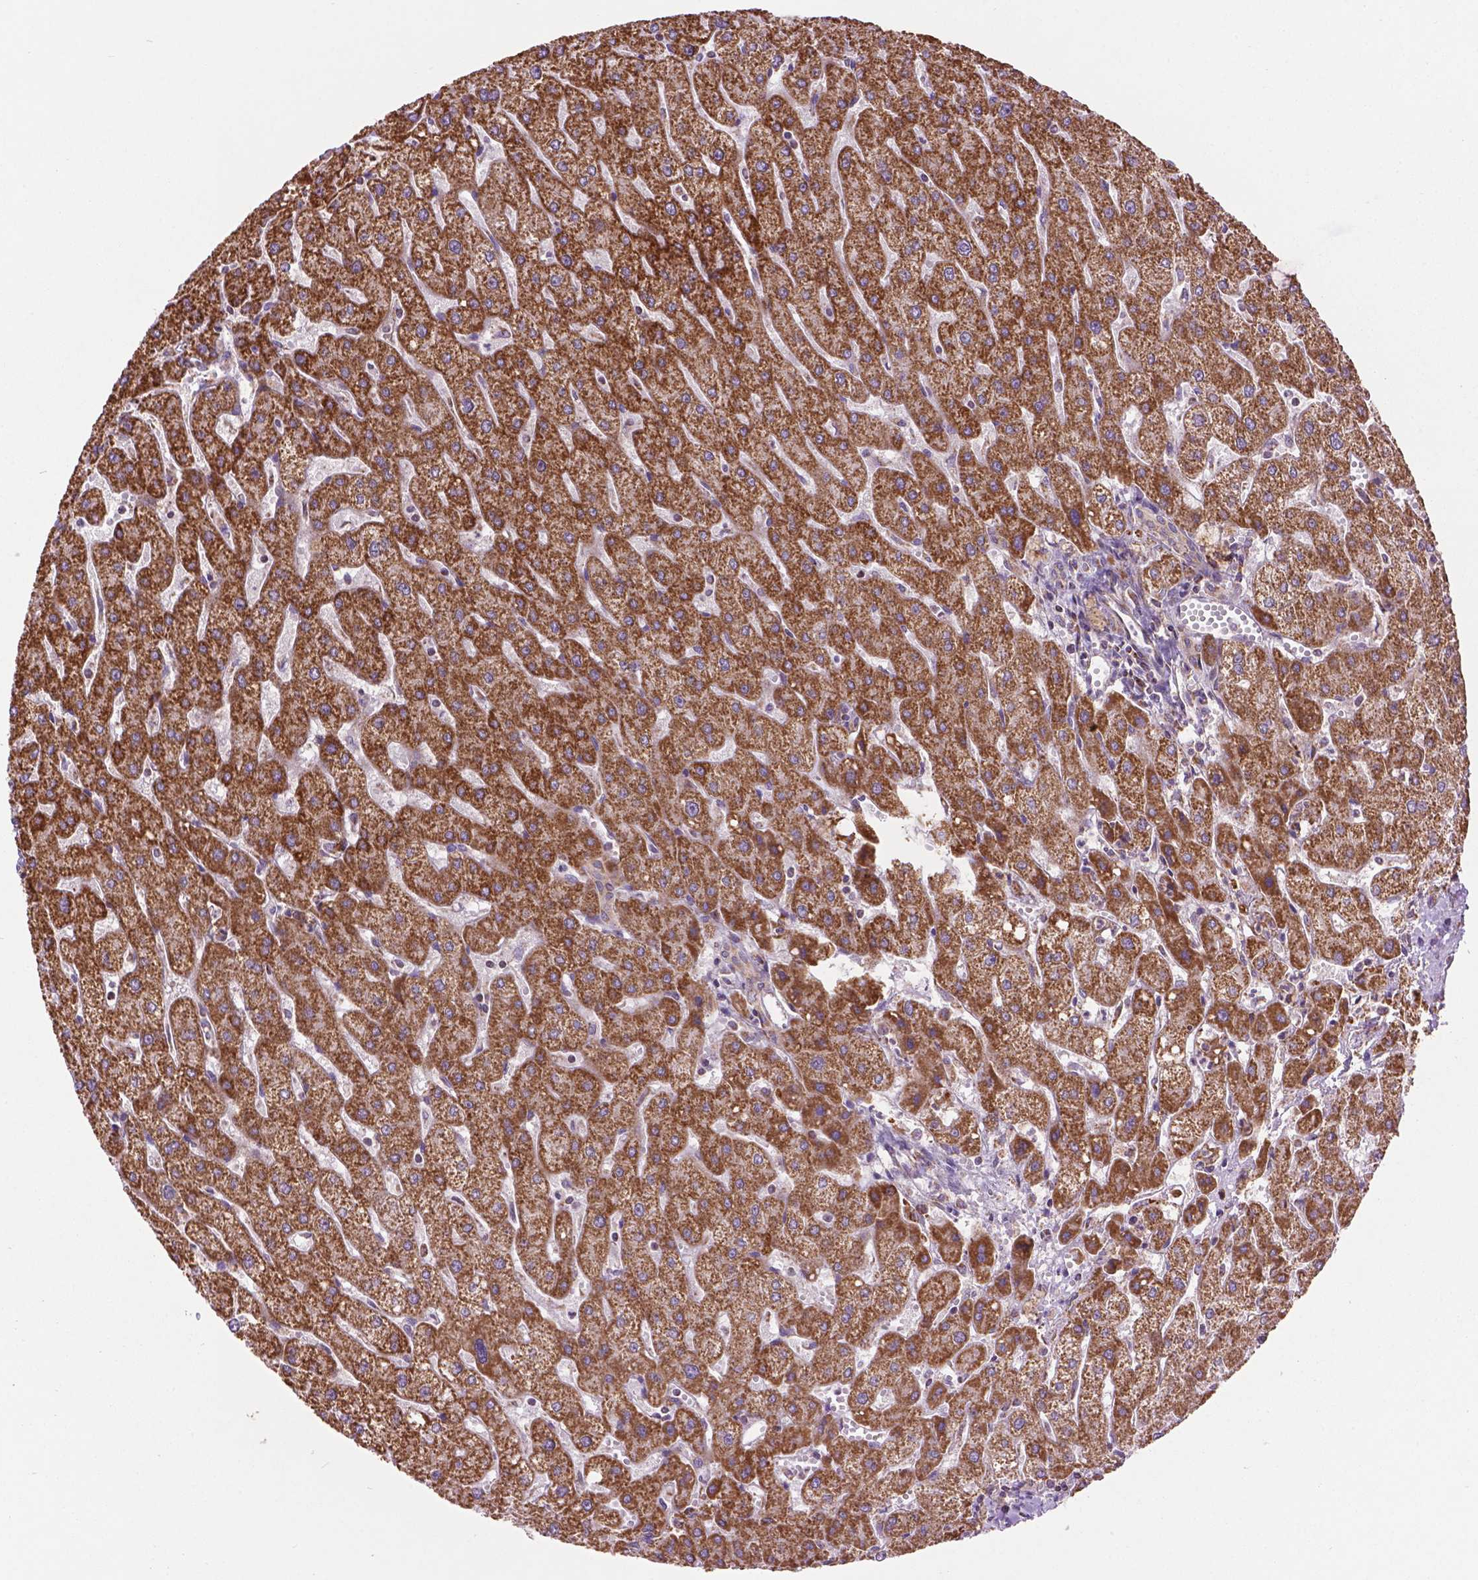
{"staining": {"intensity": "weak", "quantity": "25%-75%", "location": "cytoplasmic/membranous"}, "tissue": "liver", "cell_type": "Cholangiocytes", "image_type": "normal", "snomed": [{"axis": "morphology", "description": "Normal tissue, NOS"}, {"axis": "topography", "description": "Liver"}], "caption": "Protein staining displays weak cytoplasmic/membranous positivity in approximately 25%-75% of cholangiocytes in unremarkable liver. (DAB = brown stain, brightfield microscopy at high magnification).", "gene": "PYCR3", "patient": {"sex": "male", "age": 67}}